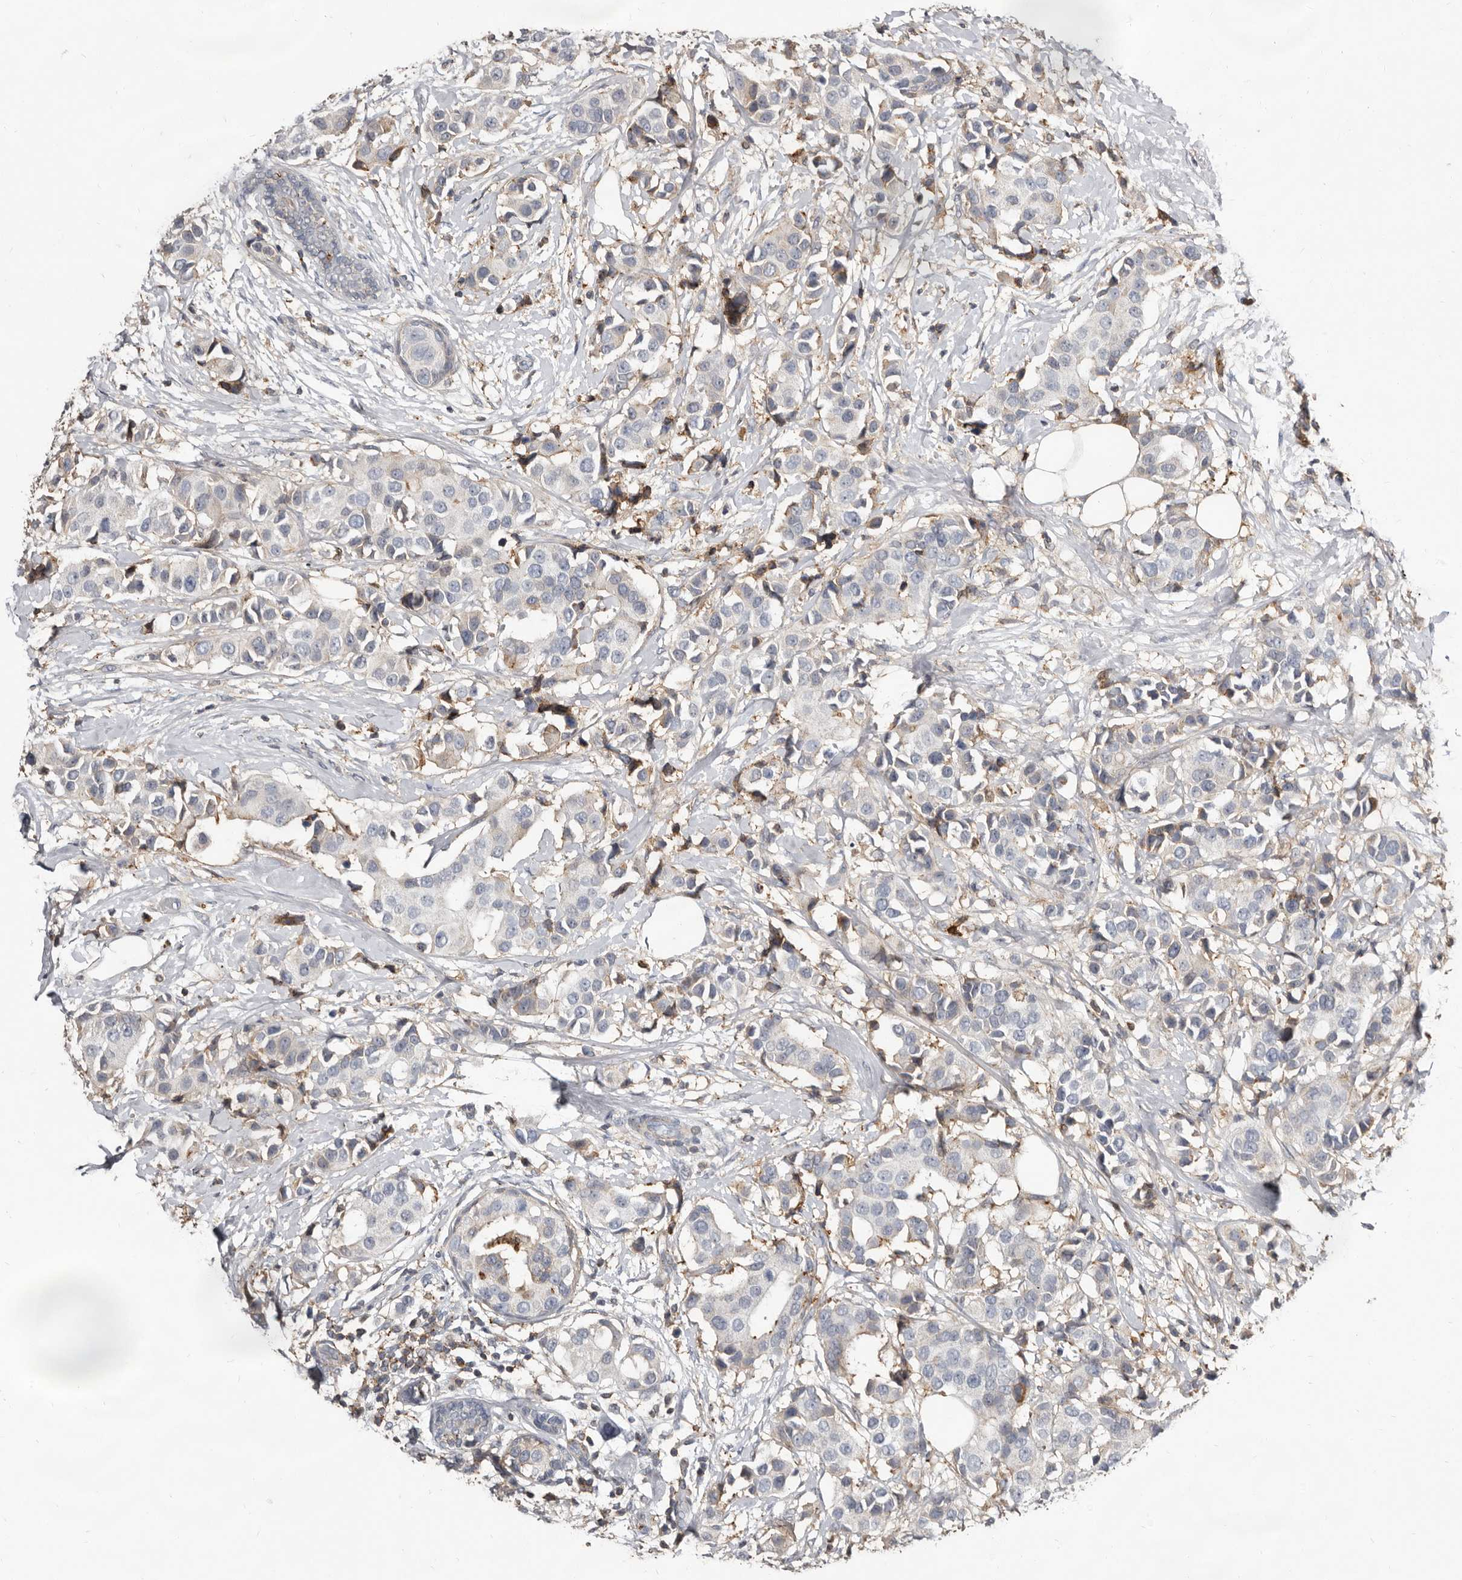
{"staining": {"intensity": "negative", "quantity": "none", "location": "none"}, "tissue": "breast cancer", "cell_type": "Tumor cells", "image_type": "cancer", "snomed": [{"axis": "morphology", "description": "Normal tissue, NOS"}, {"axis": "morphology", "description": "Duct carcinoma"}, {"axis": "topography", "description": "Breast"}], "caption": "A histopathology image of human breast cancer (infiltrating ductal carcinoma) is negative for staining in tumor cells.", "gene": "KIF26B", "patient": {"sex": "female", "age": 39}}